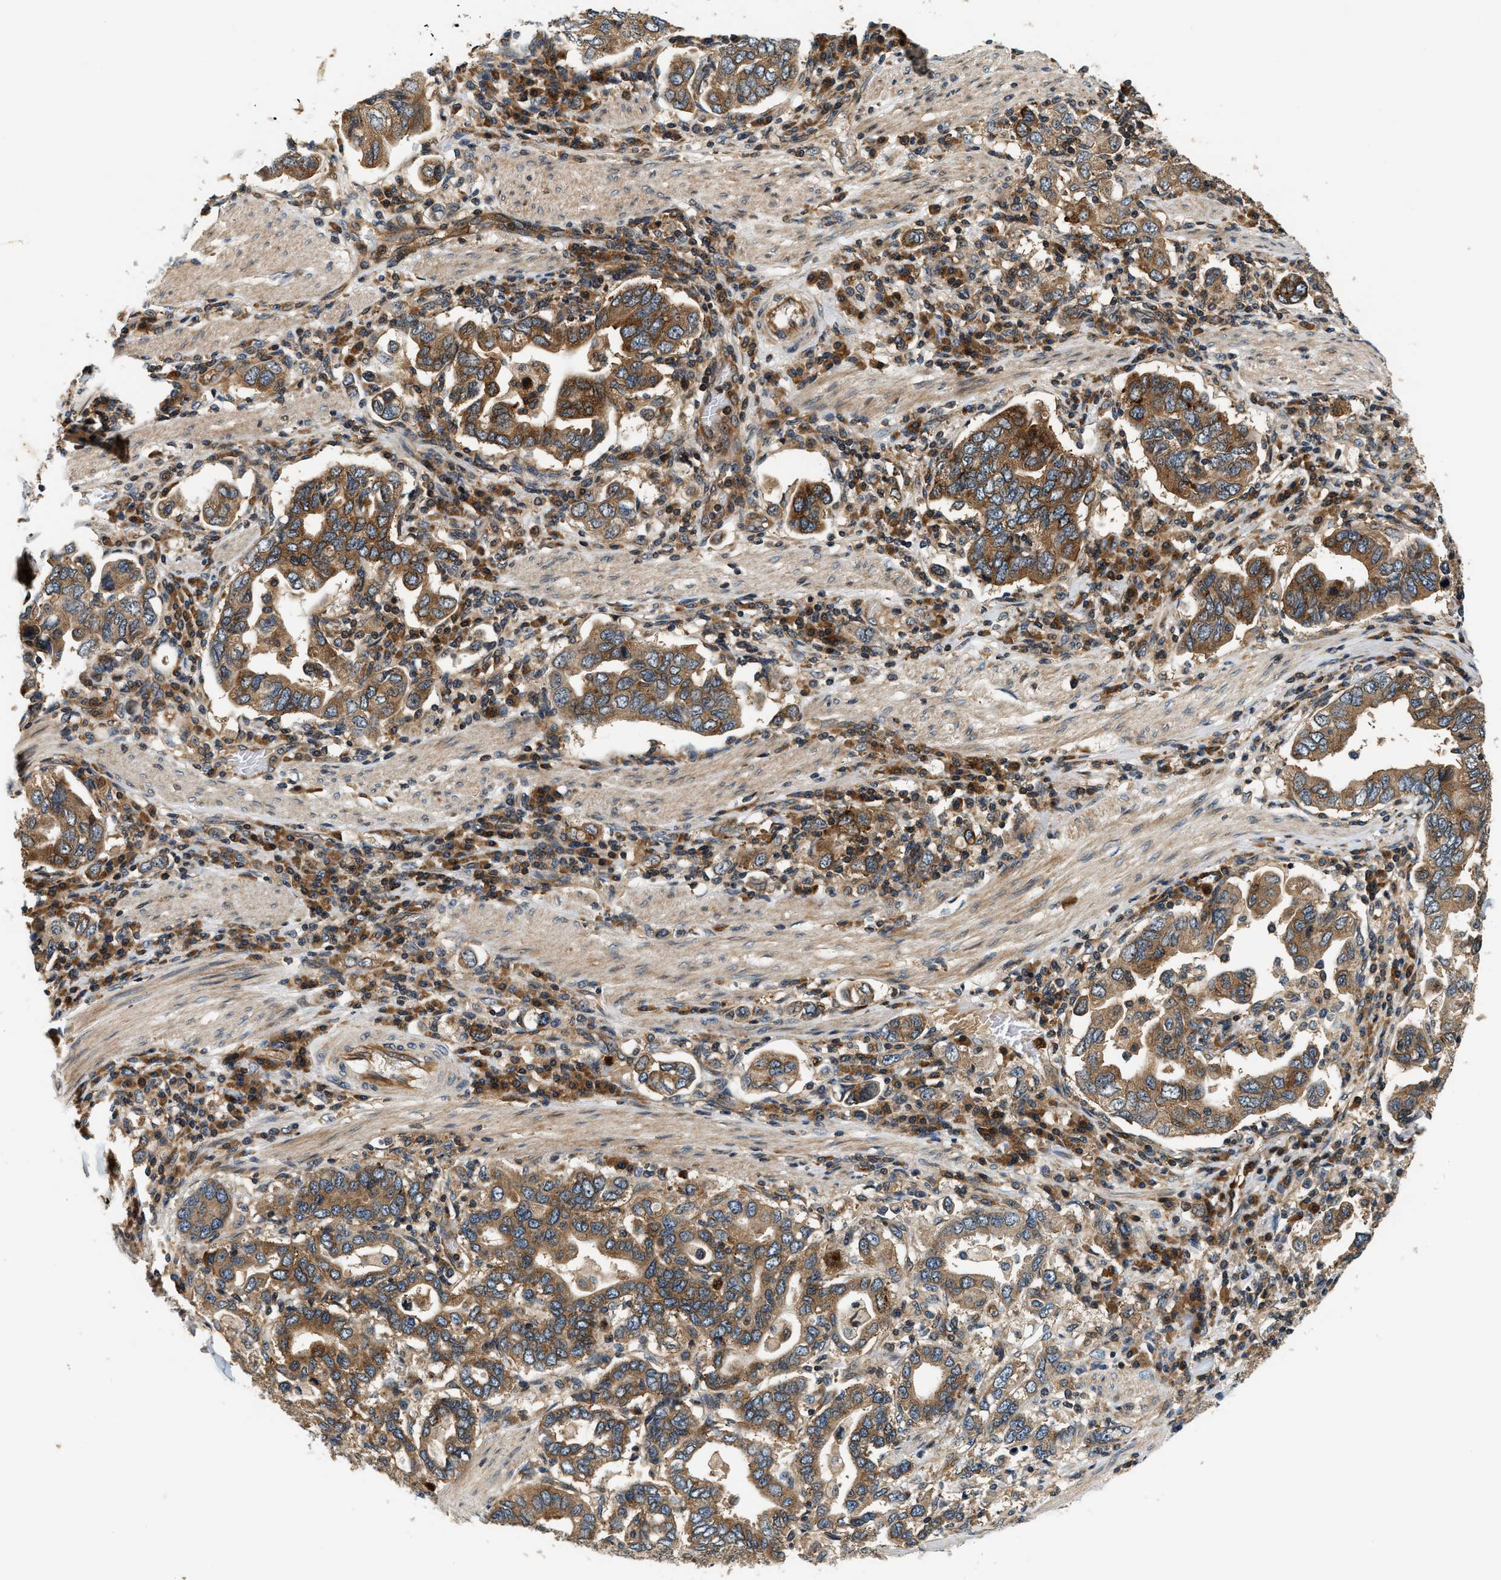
{"staining": {"intensity": "moderate", "quantity": ">75%", "location": "cytoplasmic/membranous"}, "tissue": "stomach cancer", "cell_type": "Tumor cells", "image_type": "cancer", "snomed": [{"axis": "morphology", "description": "Adenocarcinoma, NOS"}, {"axis": "topography", "description": "Stomach, upper"}], "caption": "Protein staining of adenocarcinoma (stomach) tissue demonstrates moderate cytoplasmic/membranous positivity in approximately >75% of tumor cells. (DAB = brown stain, brightfield microscopy at high magnification).", "gene": "SAMD9", "patient": {"sex": "male", "age": 62}}